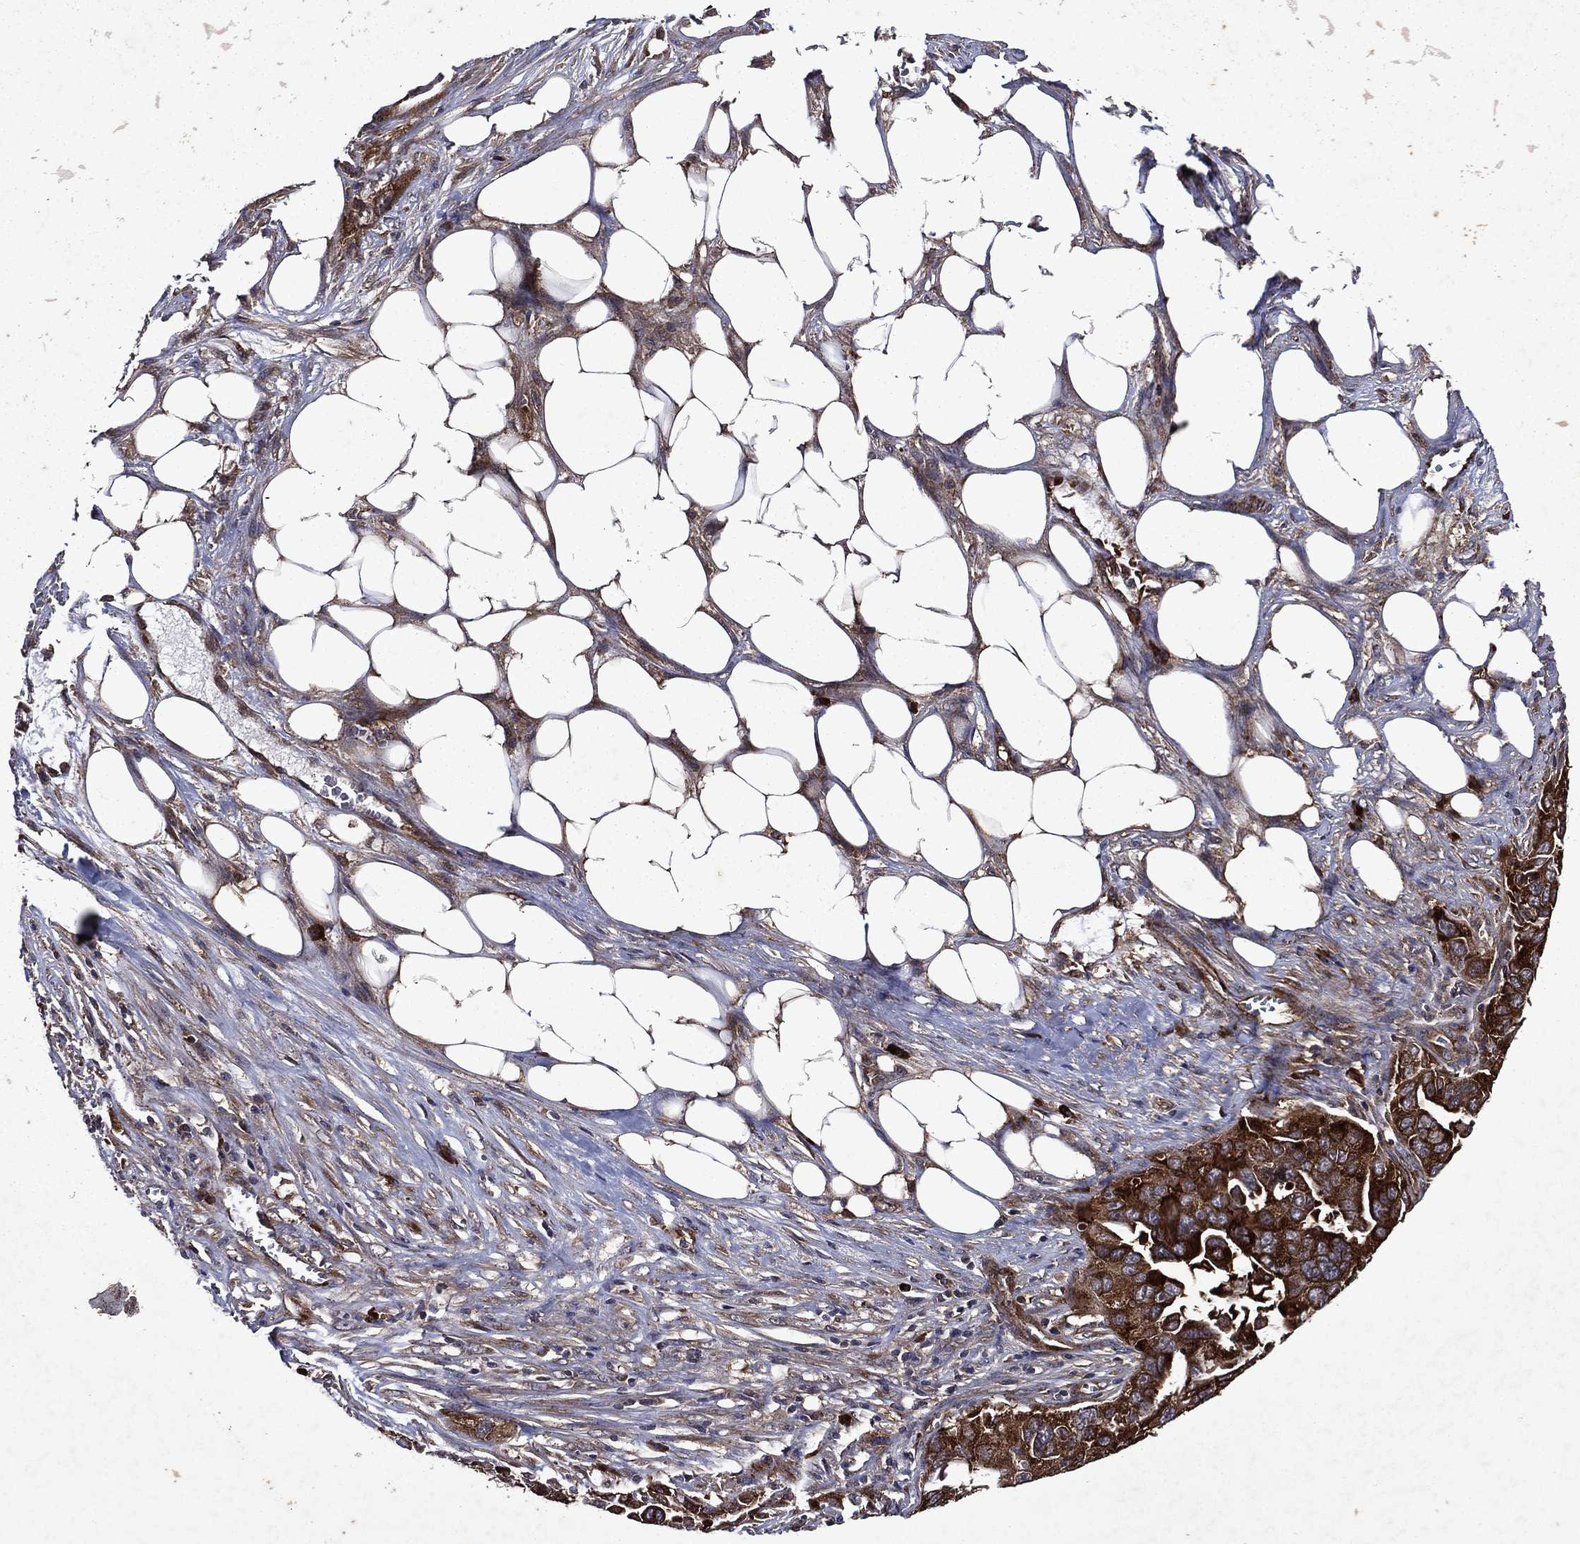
{"staining": {"intensity": "strong", "quantity": ">75%", "location": "cytoplasmic/membranous"}, "tissue": "ovarian cancer", "cell_type": "Tumor cells", "image_type": "cancer", "snomed": [{"axis": "morphology", "description": "Carcinoma, endometroid"}, {"axis": "topography", "description": "Soft tissue"}, {"axis": "topography", "description": "Ovary"}], "caption": "Brown immunohistochemical staining in human ovarian cancer (endometroid carcinoma) shows strong cytoplasmic/membranous positivity in approximately >75% of tumor cells. (Brightfield microscopy of DAB IHC at high magnification).", "gene": "EIF2B4", "patient": {"sex": "female", "age": 52}}